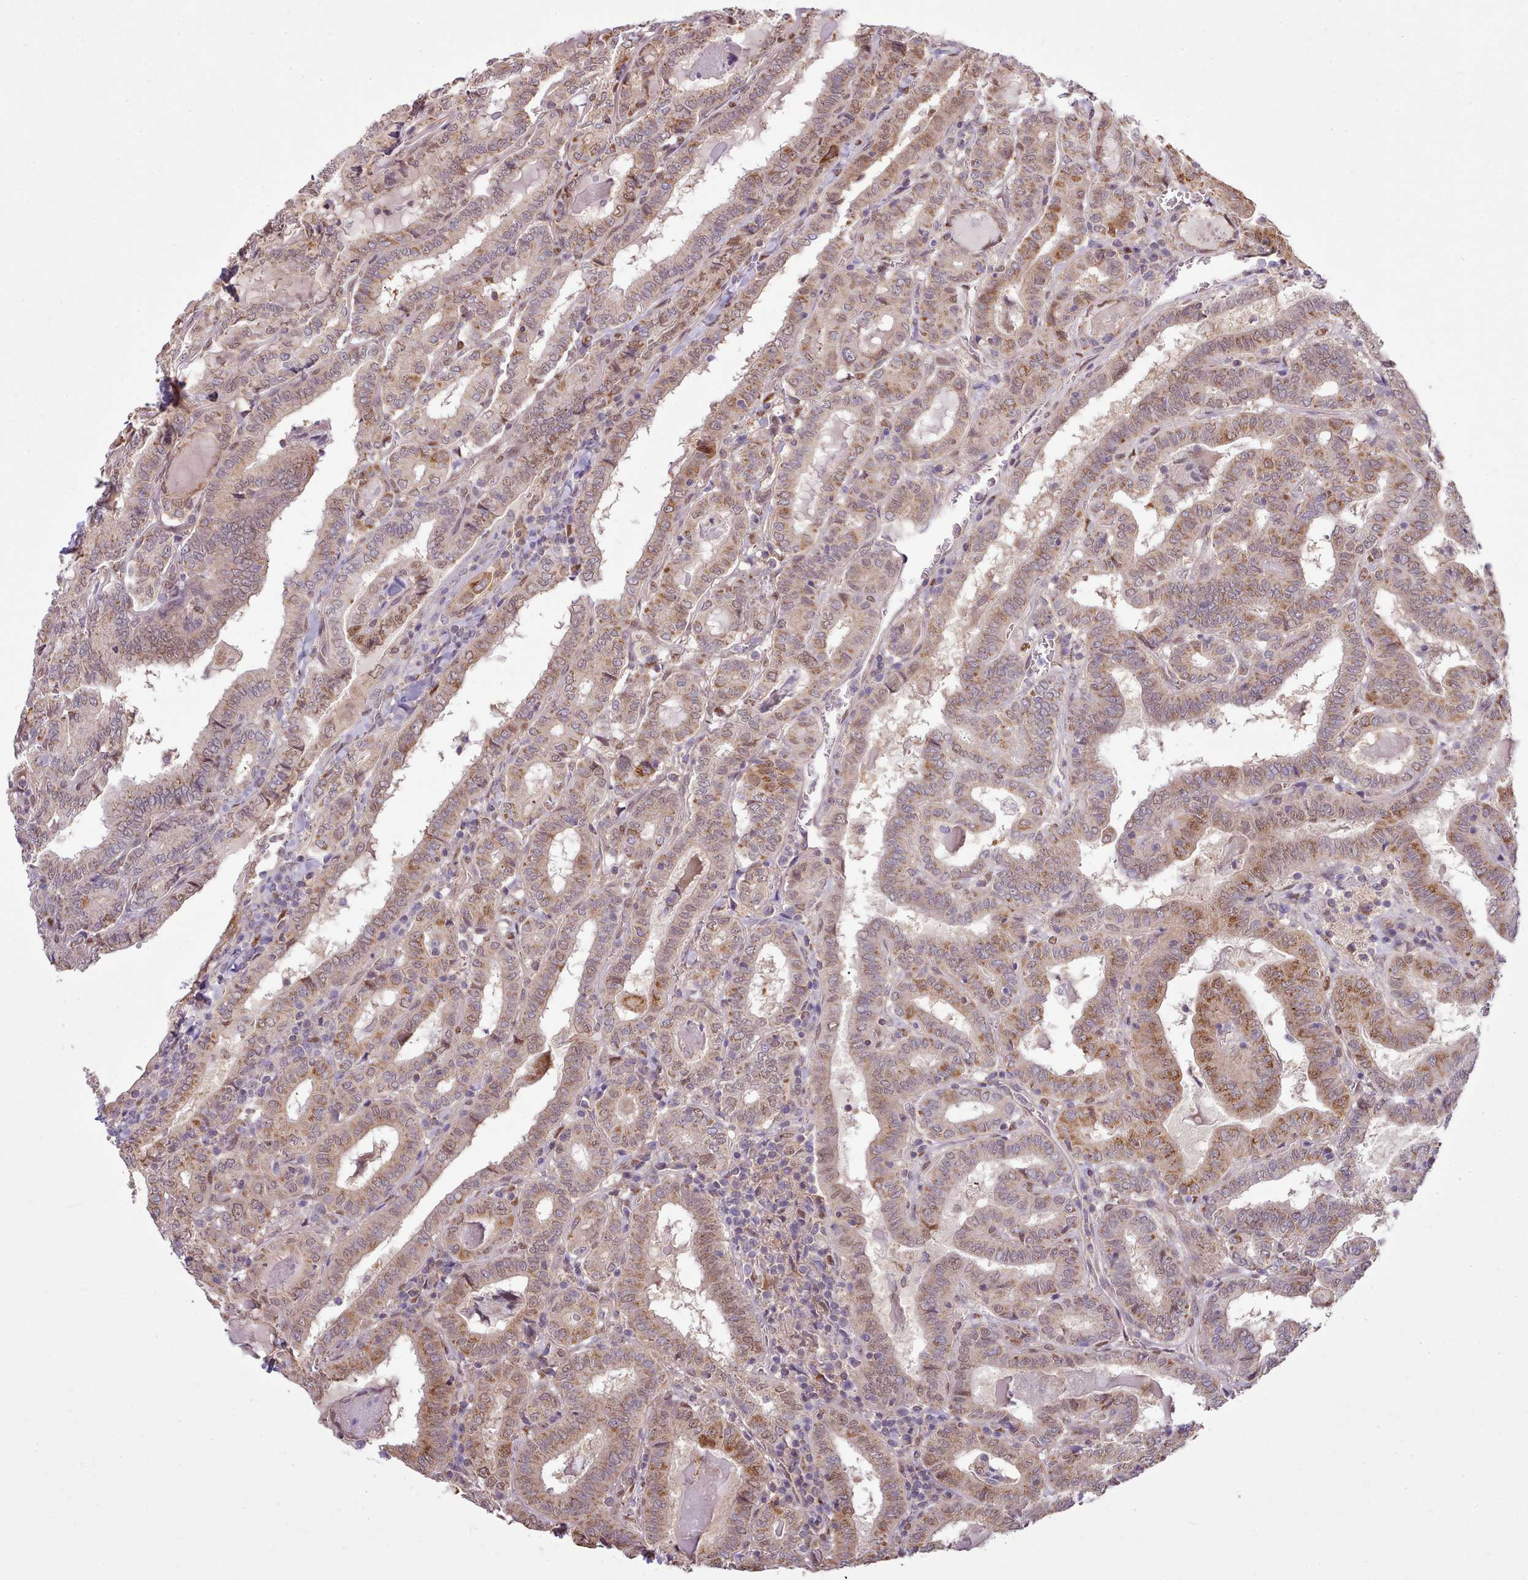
{"staining": {"intensity": "moderate", "quantity": ">75%", "location": "cytoplasmic/membranous"}, "tissue": "thyroid cancer", "cell_type": "Tumor cells", "image_type": "cancer", "snomed": [{"axis": "morphology", "description": "Papillary adenocarcinoma, NOS"}, {"axis": "topography", "description": "Thyroid gland"}], "caption": "Tumor cells display medium levels of moderate cytoplasmic/membranous expression in approximately >75% of cells in thyroid cancer. (brown staining indicates protein expression, while blue staining denotes nuclei).", "gene": "ARL2BP", "patient": {"sex": "female", "age": 72}}